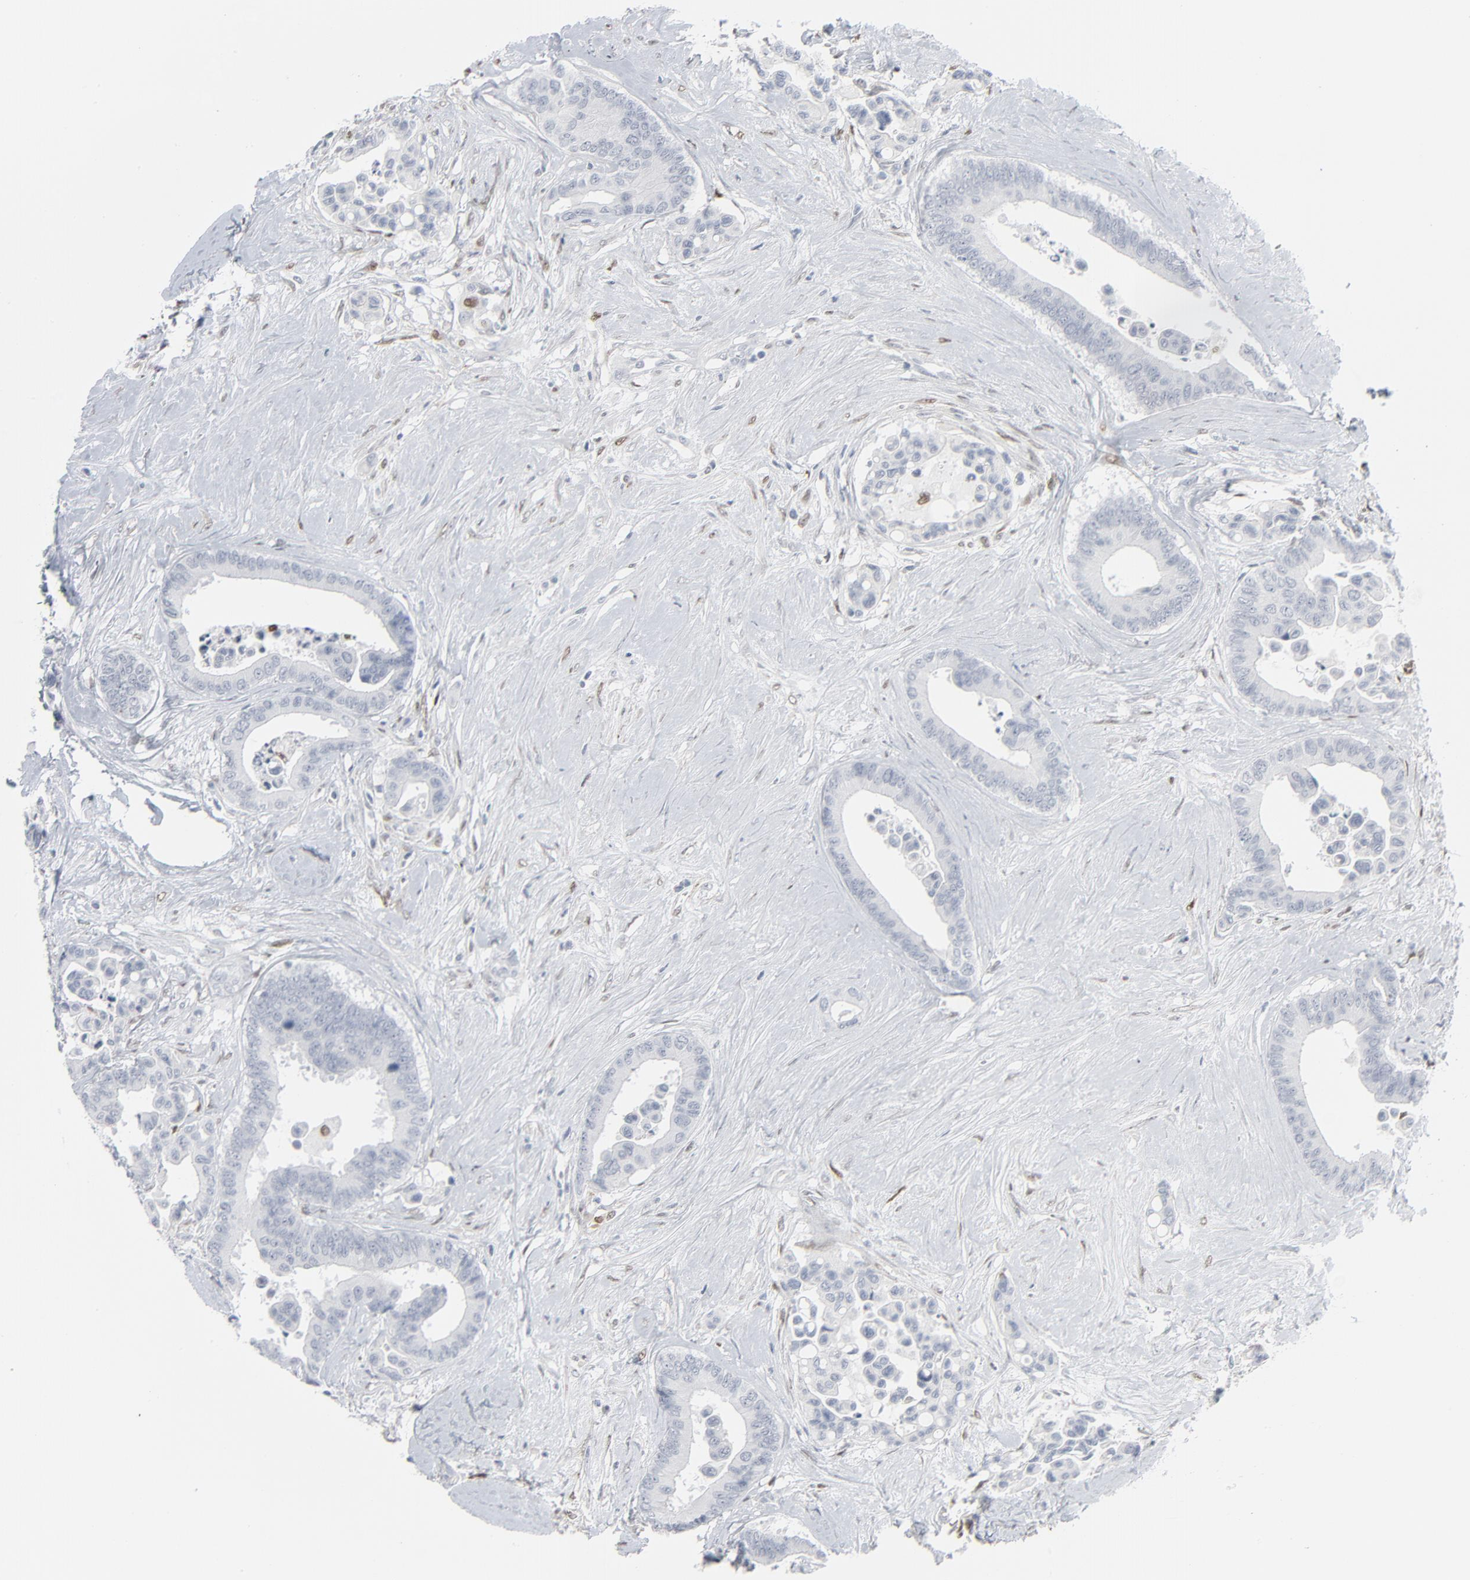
{"staining": {"intensity": "negative", "quantity": "none", "location": "none"}, "tissue": "colorectal cancer", "cell_type": "Tumor cells", "image_type": "cancer", "snomed": [{"axis": "morphology", "description": "Adenocarcinoma, NOS"}, {"axis": "topography", "description": "Rectum"}], "caption": "A histopathology image of adenocarcinoma (colorectal) stained for a protein reveals no brown staining in tumor cells.", "gene": "MITF", "patient": {"sex": "female", "age": 57}}